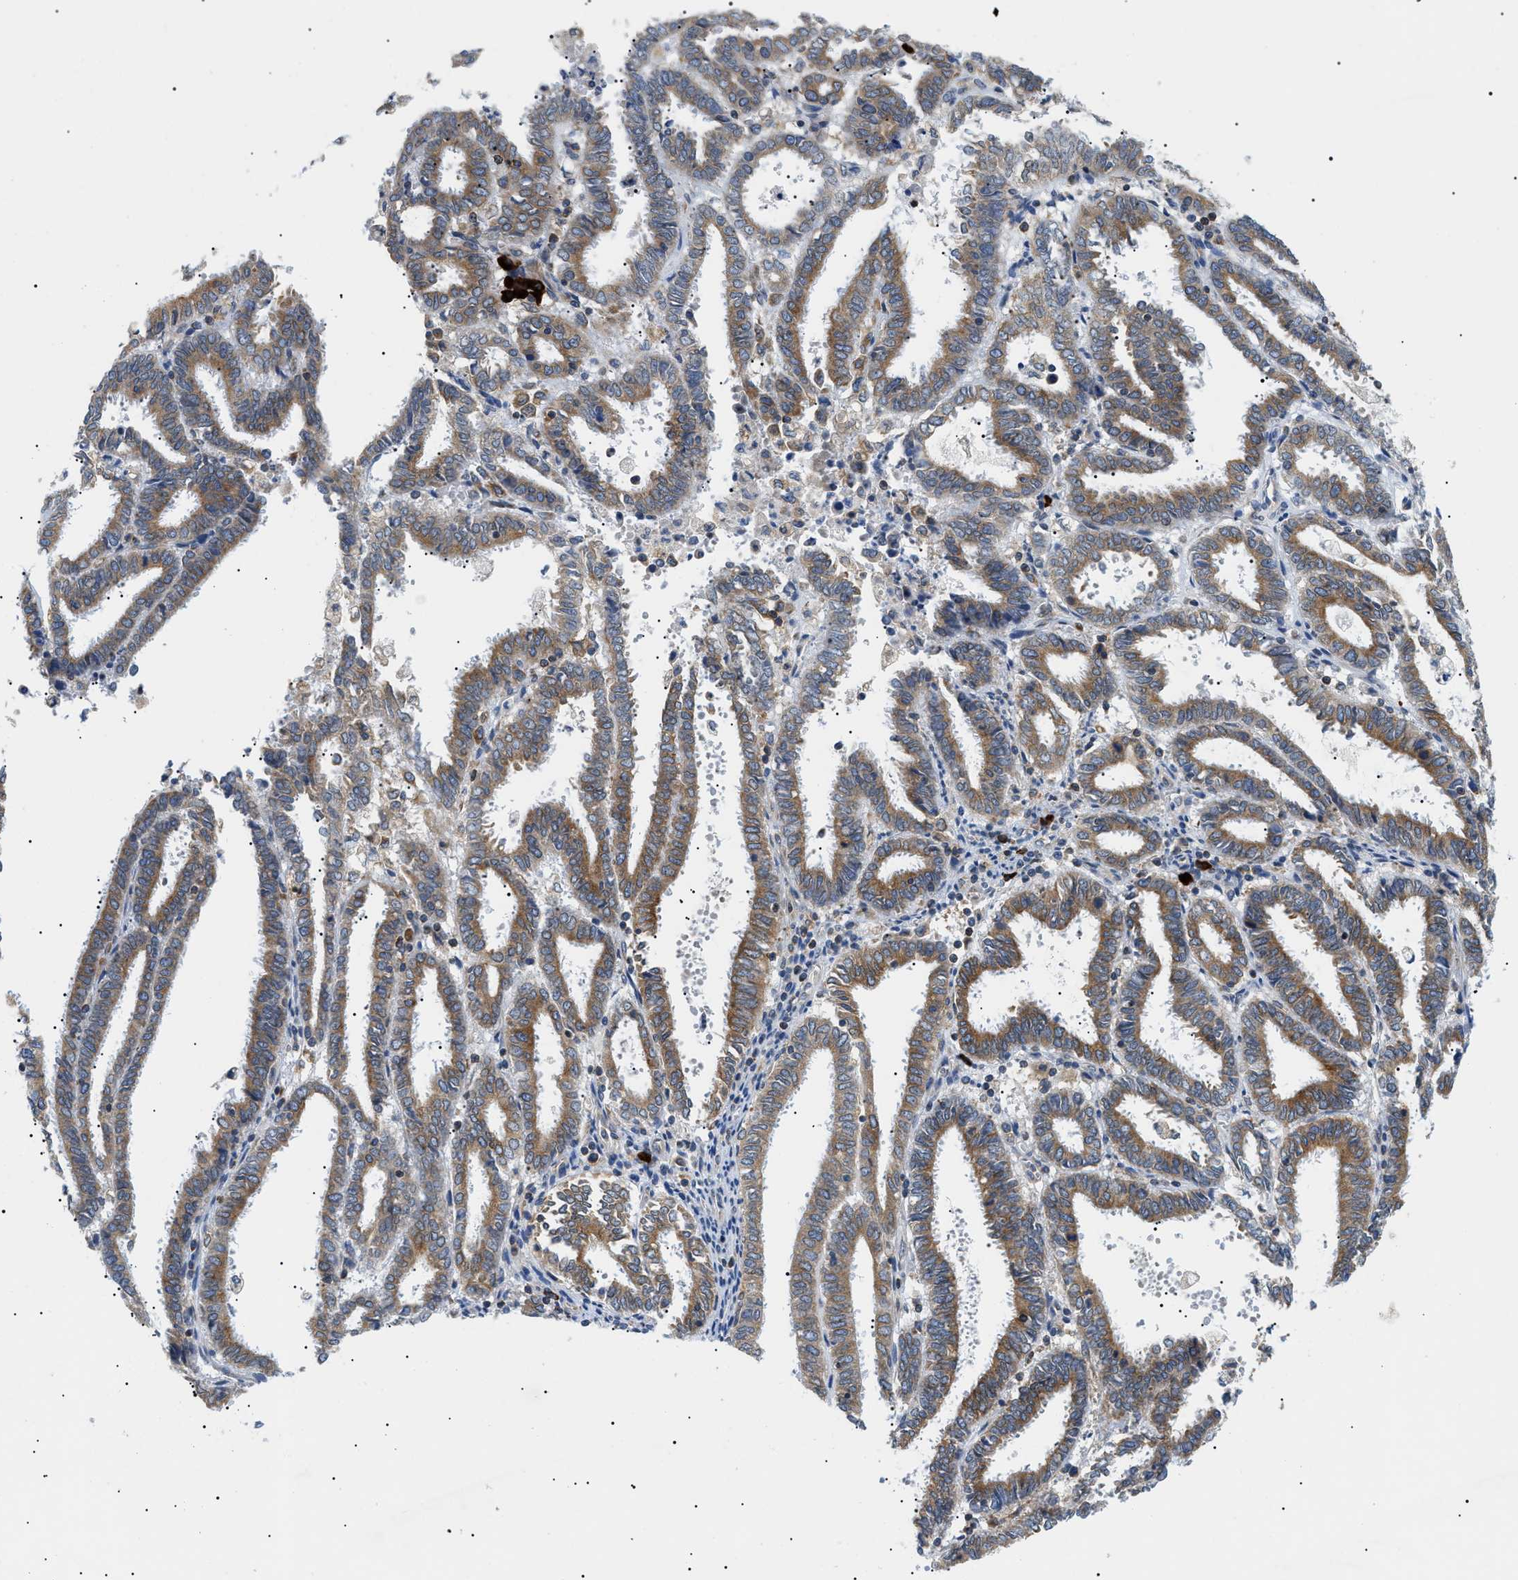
{"staining": {"intensity": "moderate", "quantity": ">75%", "location": "cytoplasmic/membranous"}, "tissue": "endometrial cancer", "cell_type": "Tumor cells", "image_type": "cancer", "snomed": [{"axis": "morphology", "description": "Adenocarcinoma, NOS"}, {"axis": "topography", "description": "Uterus"}], "caption": "Protein expression analysis of endometrial cancer (adenocarcinoma) demonstrates moderate cytoplasmic/membranous positivity in approximately >75% of tumor cells. The staining was performed using DAB to visualize the protein expression in brown, while the nuclei were stained in blue with hematoxylin (Magnification: 20x).", "gene": "DERL1", "patient": {"sex": "female", "age": 83}}